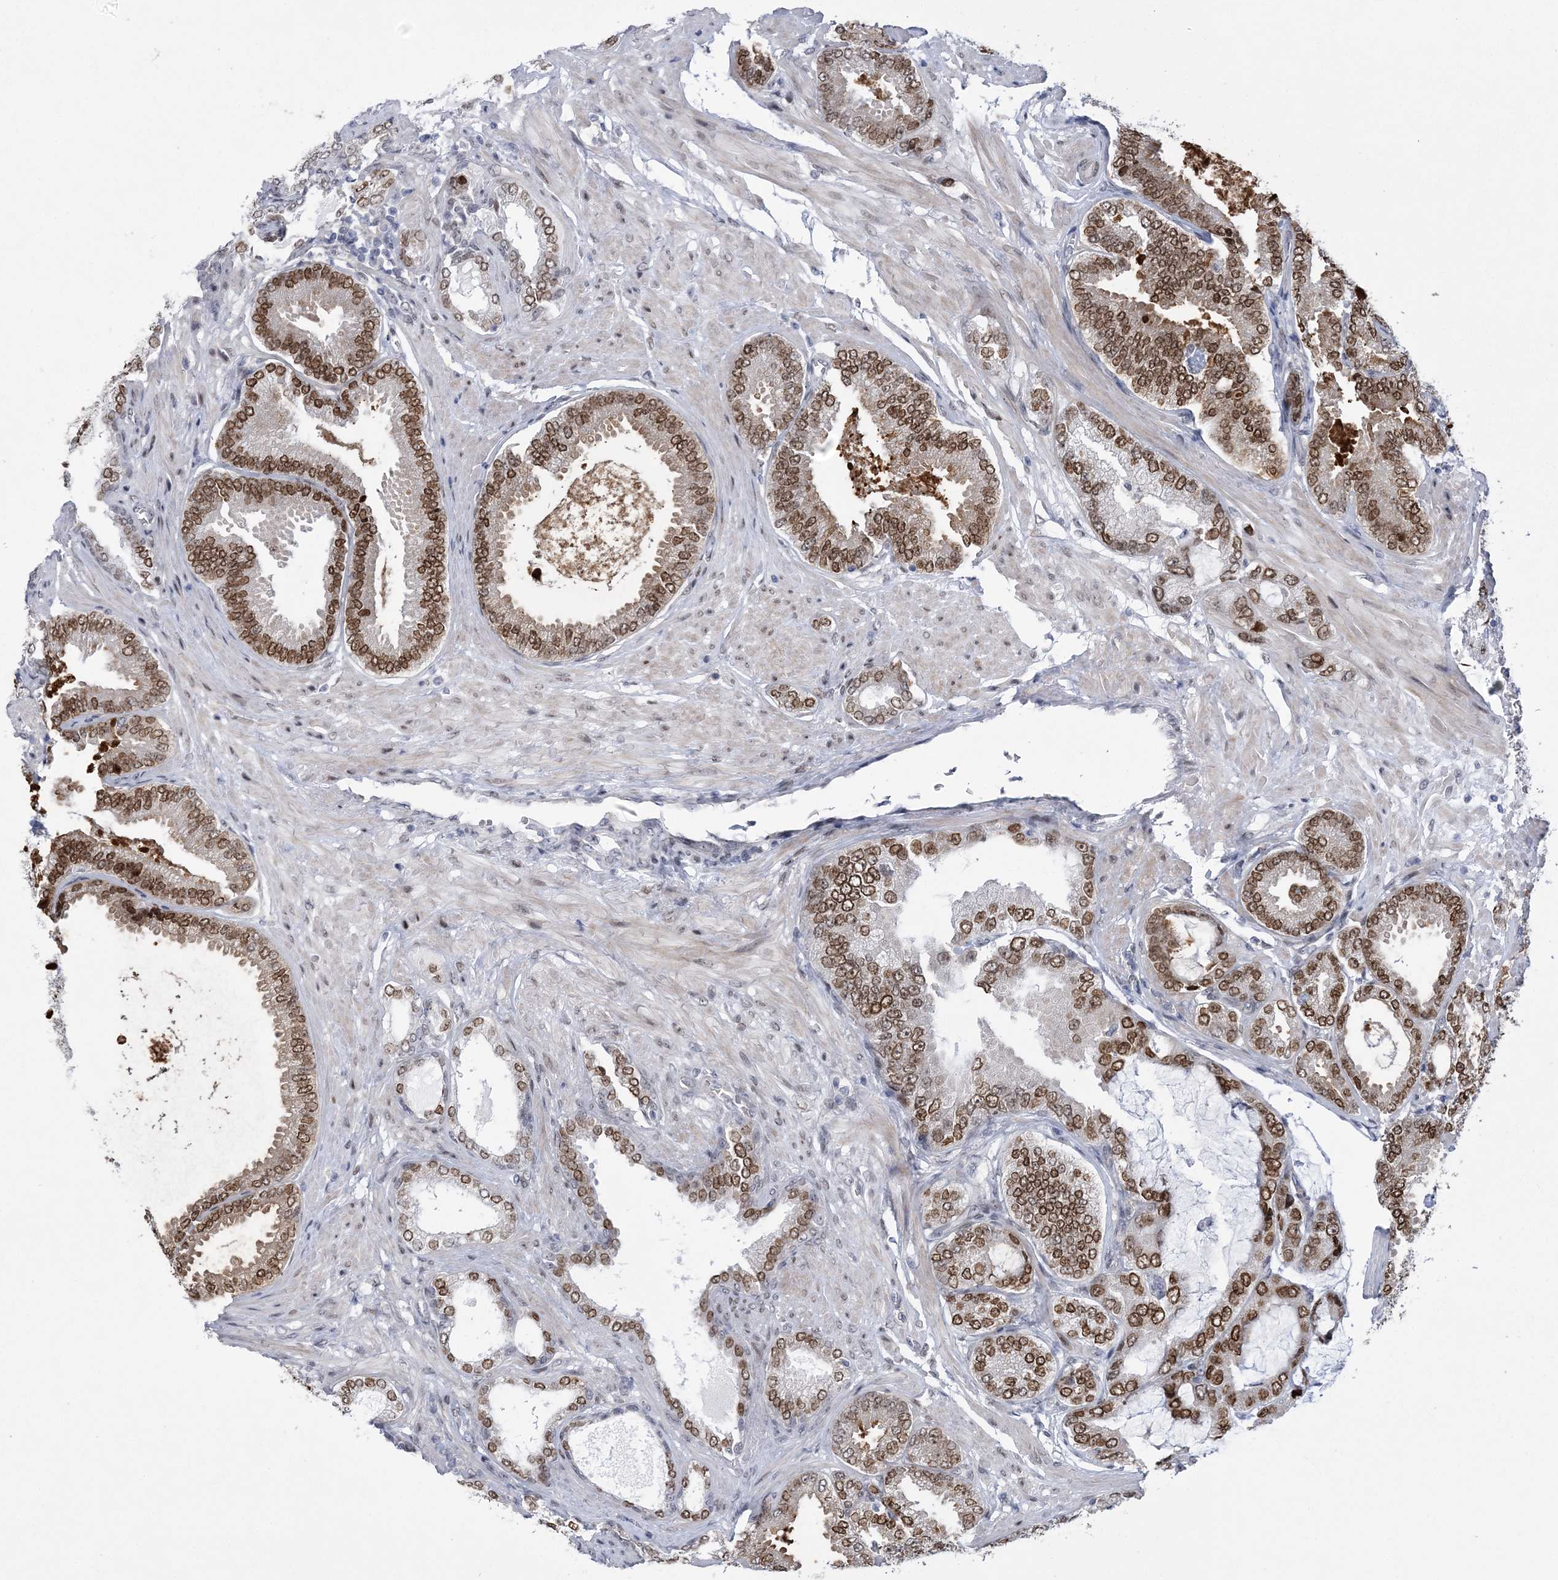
{"staining": {"intensity": "moderate", "quantity": ">75%", "location": "cytoplasmic/membranous,nuclear"}, "tissue": "prostate cancer", "cell_type": "Tumor cells", "image_type": "cancer", "snomed": [{"axis": "morphology", "description": "Adenocarcinoma, Low grade"}, {"axis": "topography", "description": "Prostate"}], "caption": "This histopathology image exhibits immunohistochemistry (IHC) staining of human prostate cancer, with medium moderate cytoplasmic/membranous and nuclear positivity in about >75% of tumor cells.", "gene": "HOMEZ", "patient": {"sex": "male", "age": 71}}